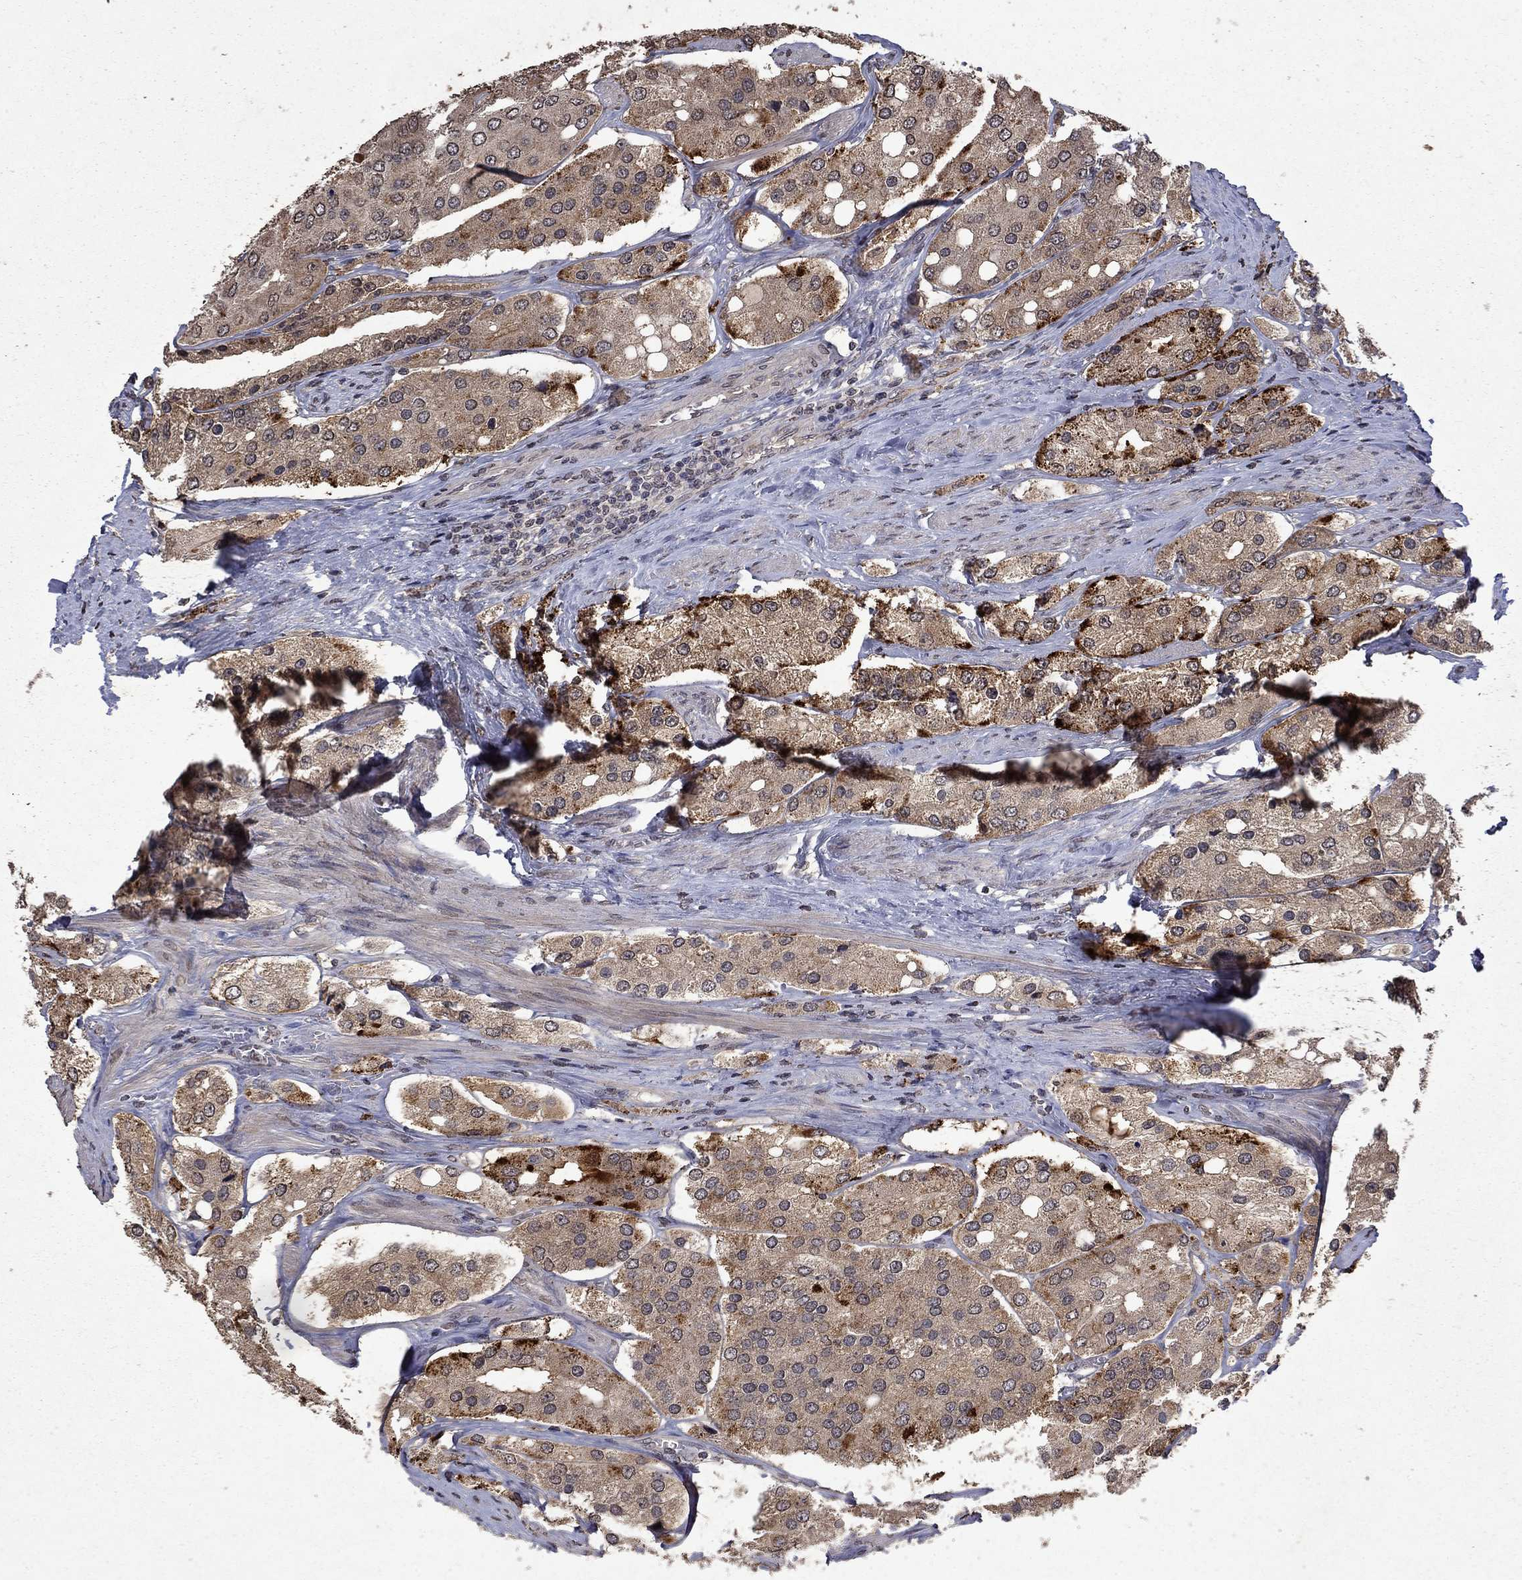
{"staining": {"intensity": "strong", "quantity": "<25%", "location": "cytoplasmic/membranous"}, "tissue": "prostate cancer", "cell_type": "Tumor cells", "image_type": "cancer", "snomed": [{"axis": "morphology", "description": "Adenocarcinoma, Low grade"}, {"axis": "topography", "description": "Prostate"}], "caption": "Prostate cancer stained for a protein exhibits strong cytoplasmic/membranous positivity in tumor cells. The protein of interest is shown in brown color, while the nuclei are stained blue.", "gene": "TTC38", "patient": {"sex": "male", "age": 69}}